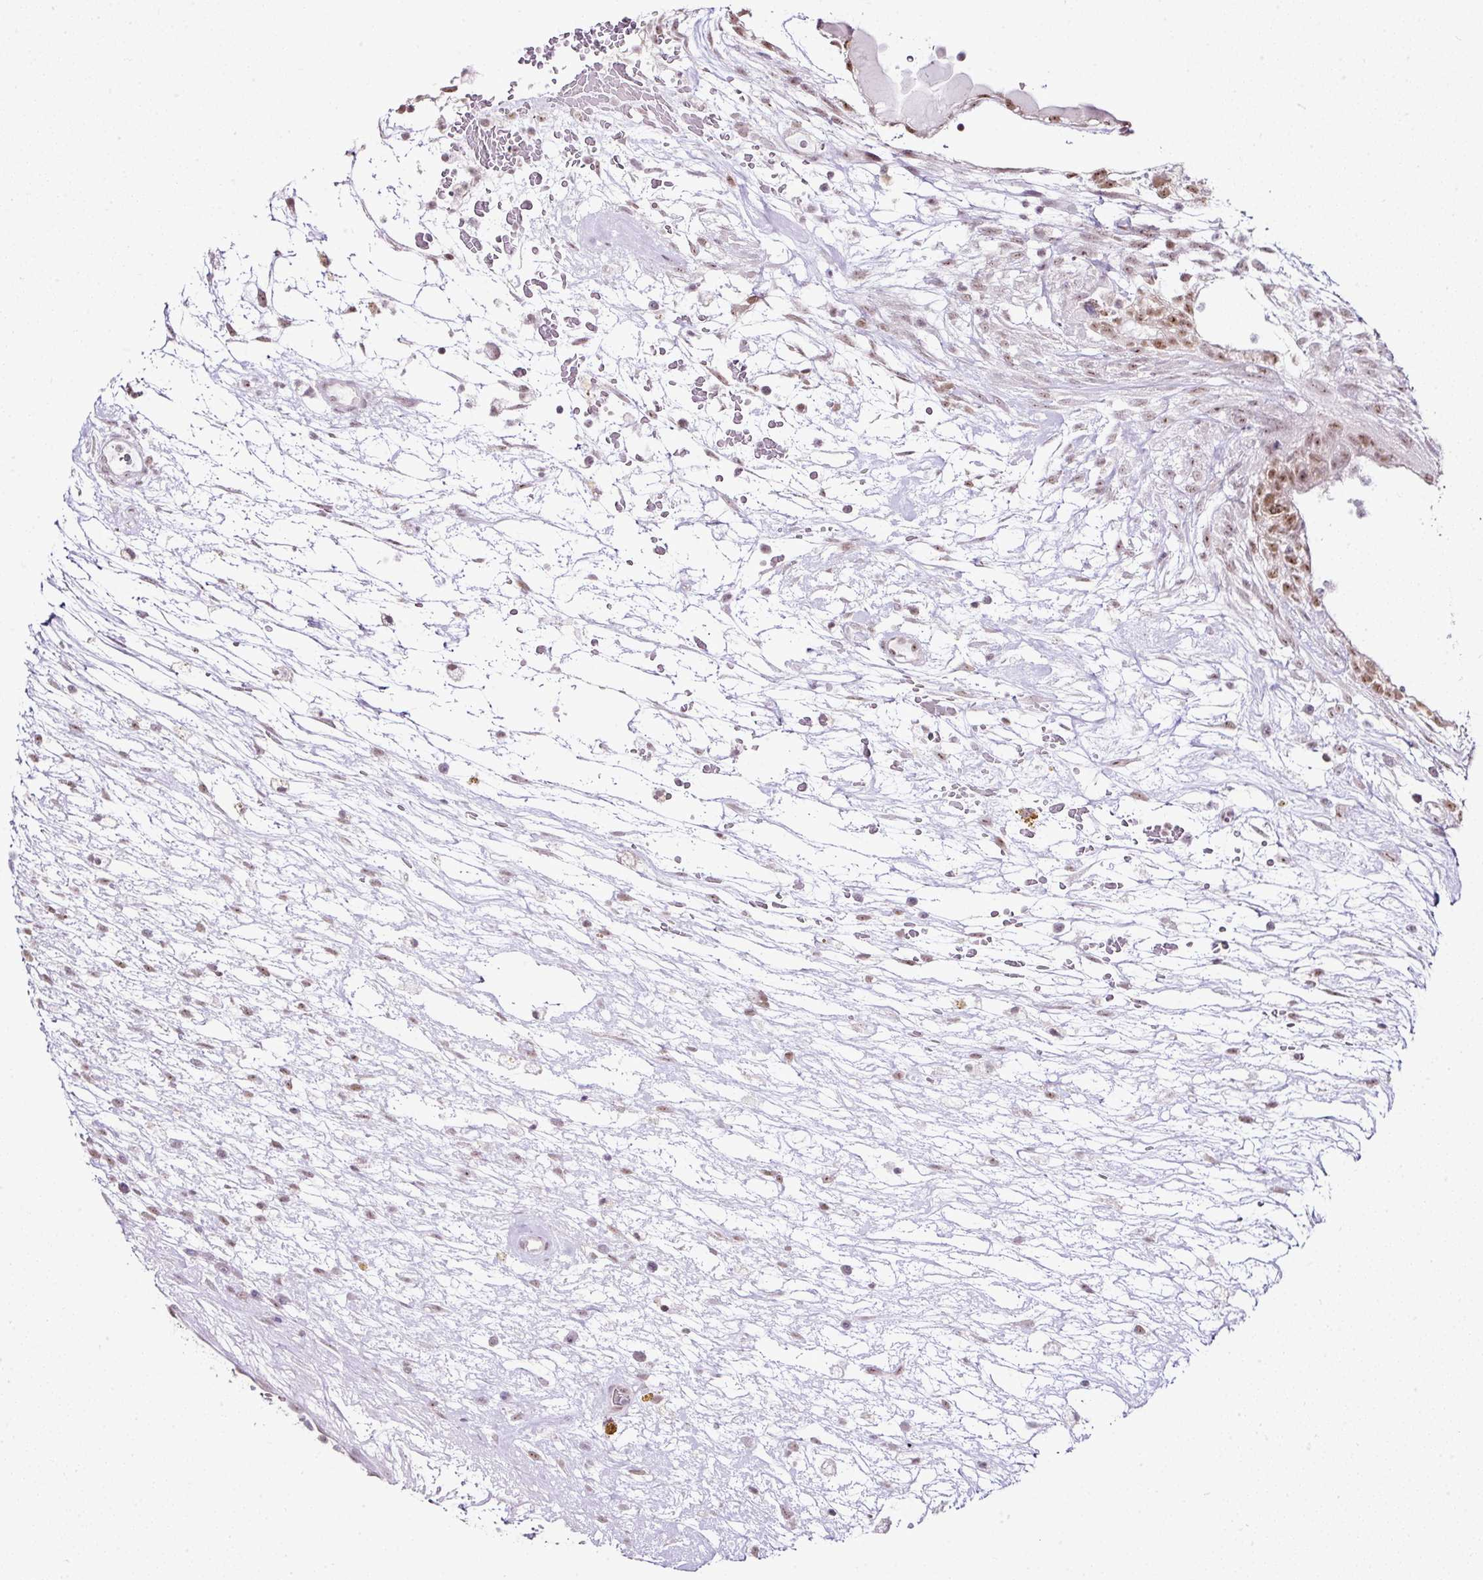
{"staining": {"intensity": "moderate", "quantity": ">75%", "location": "nuclear"}, "tissue": "testis cancer", "cell_type": "Tumor cells", "image_type": "cancer", "snomed": [{"axis": "morphology", "description": "Carcinoma, Embryonal, NOS"}, {"axis": "topography", "description": "Testis"}], "caption": "Immunohistochemical staining of testis cancer exhibits medium levels of moderate nuclear expression in about >75% of tumor cells. Immunohistochemistry (ihc) stains the protein in brown and the nuclei are stained blue.", "gene": "FAM32A", "patient": {"sex": "male", "age": 32}}